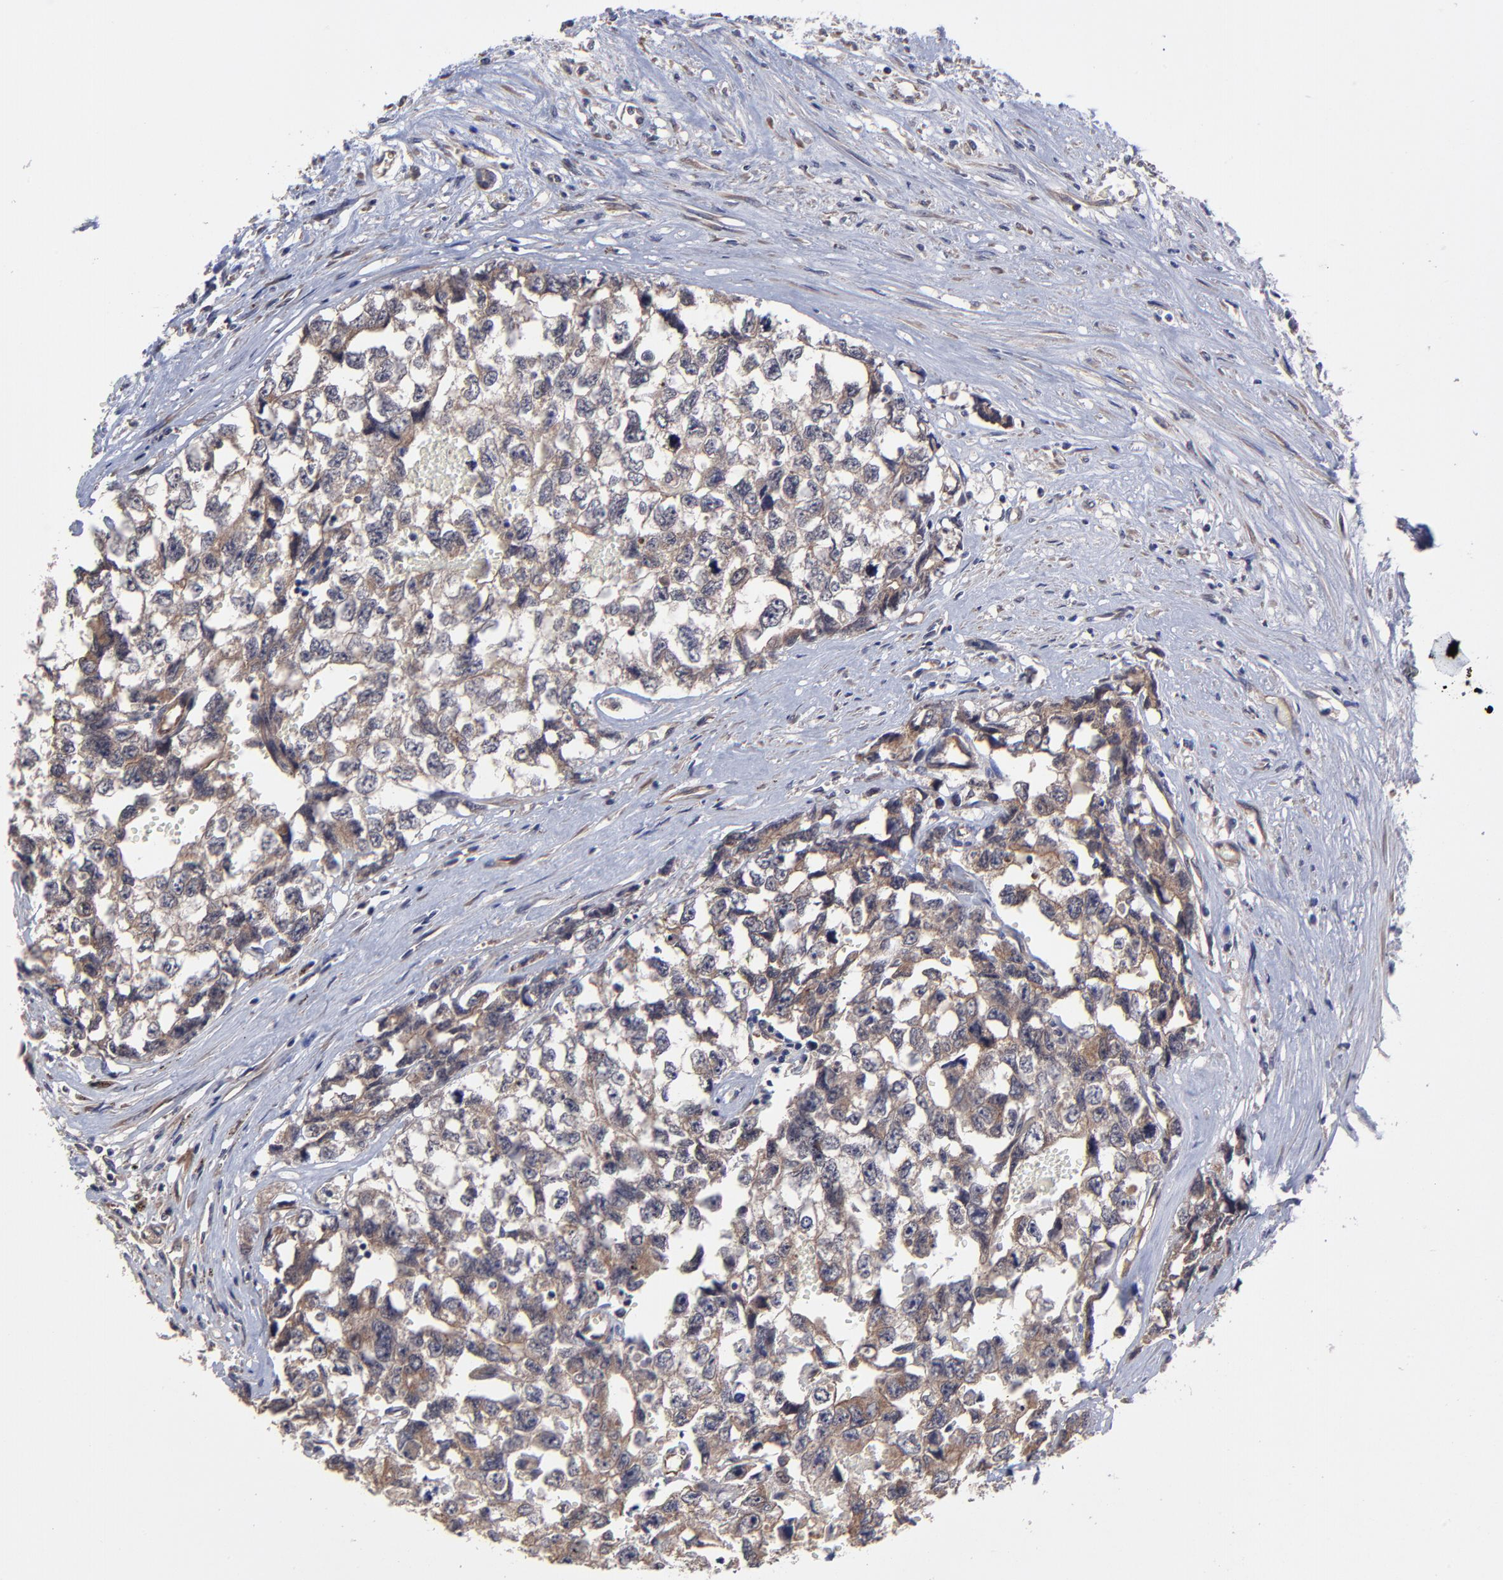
{"staining": {"intensity": "moderate", "quantity": ">75%", "location": "cytoplasmic/membranous"}, "tissue": "testis cancer", "cell_type": "Tumor cells", "image_type": "cancer", "snomed": [{"axis": "morphology", "description": "Carcinoma, Embryonal, NOS"}, {"axis": "topography", "description": "Testis"}], "caption": "Protein expression analysis of human testis embryonal carcinoma reveals moderate cytoplasmic/membranous positivity in about >75% of tumor cells.", "gene": "ZNF780B", "patient": {"sex": "male", "age": 31}}